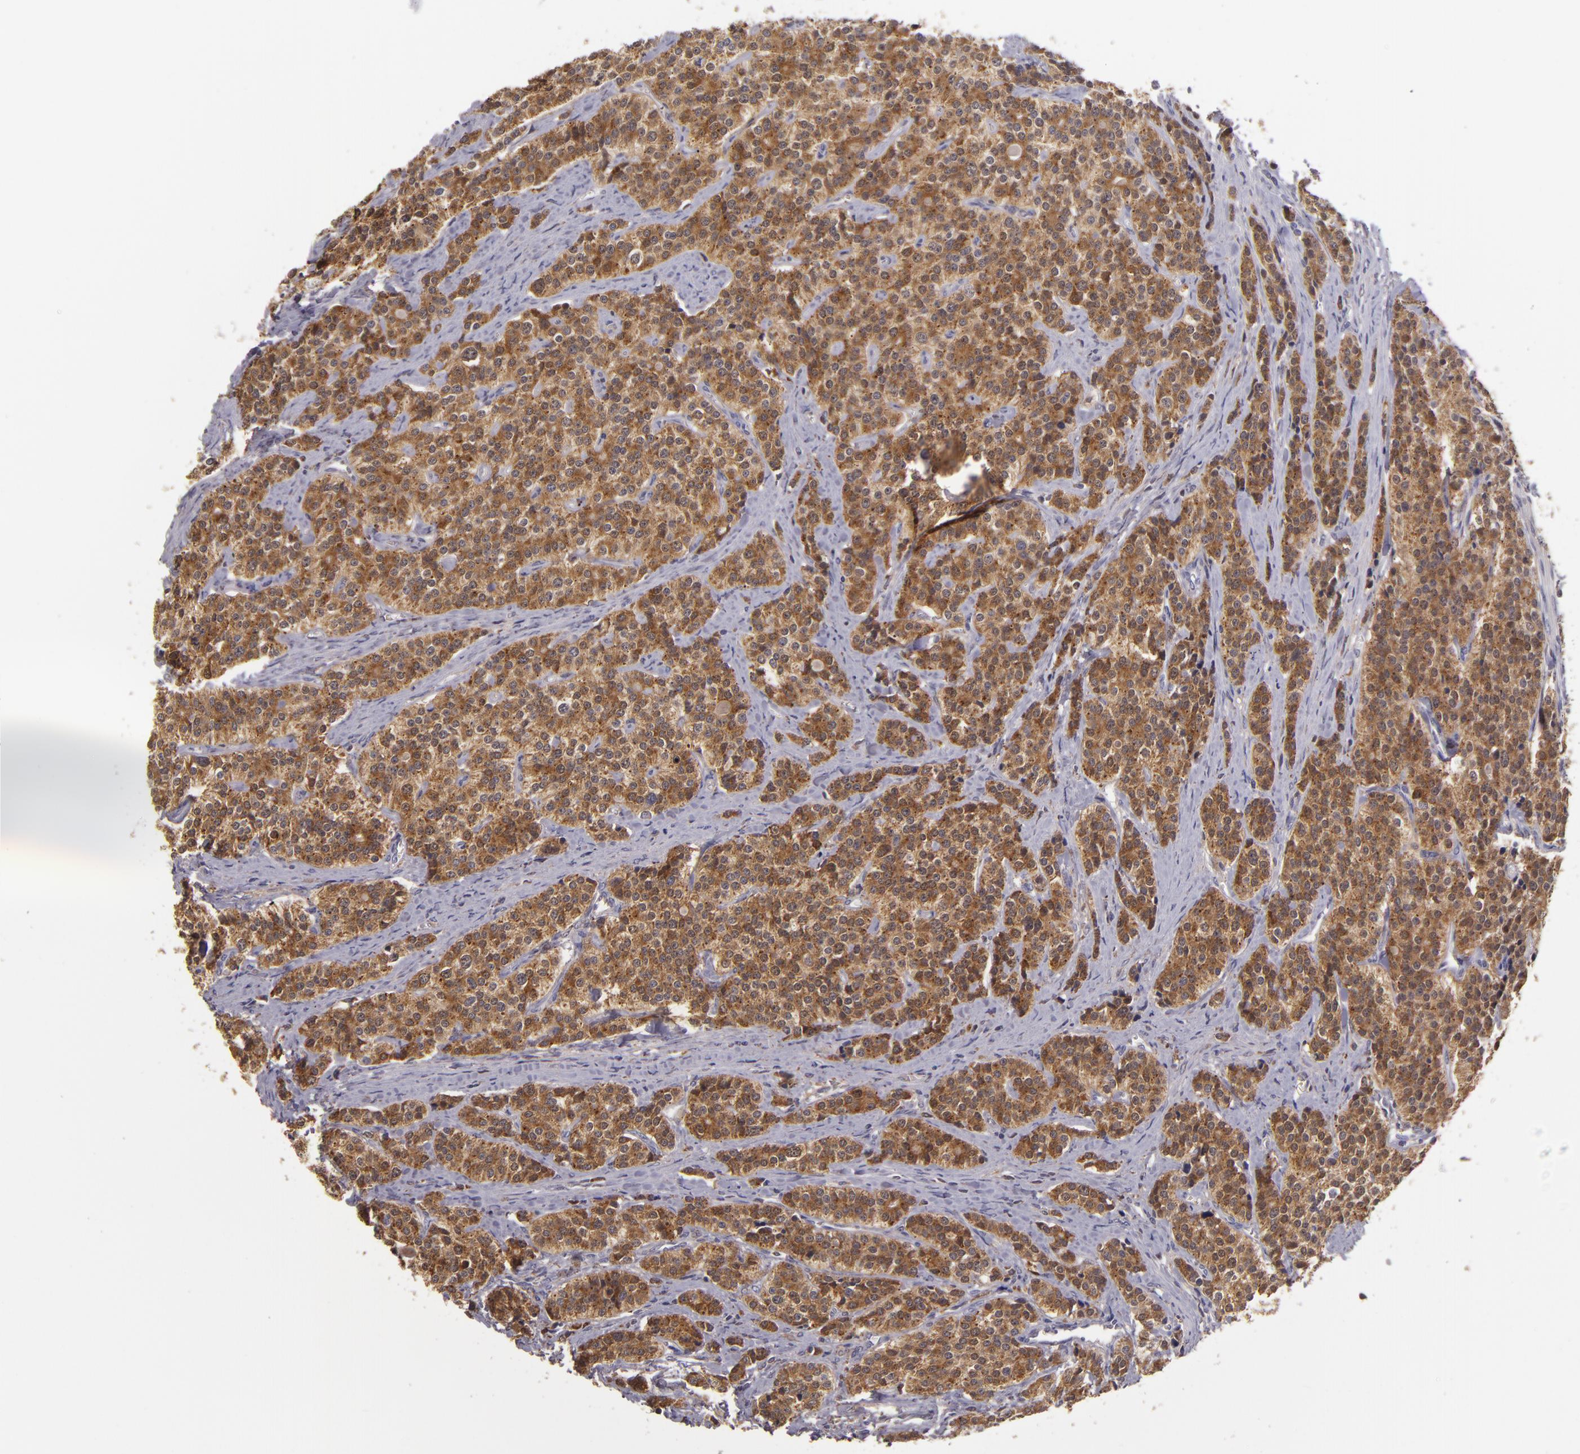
{"staining": {"intensity": "moderate", "quantity": ">75%", "location": "cytoplasmic/membranous"}, "tissue": "carcinoid", "cell_type": "Tumor cells", "image_type": "cancer", "snomed": [{"axis": "morphology", "description": "Carcinoid, malignant, NOS"}, {"axis": "topography", "description": "Small intestine"}], "caption": "Immunohistochemical staining of carcinoid exhibits medium levels of moderate cytoplasmic/membranous staining in approximately >75% of tumor cells. (DAB IHC, brown staining for protein, blue staining for nuclei).", "gene": "FHIT", "patient": {"sex": "male", "age": 63}}